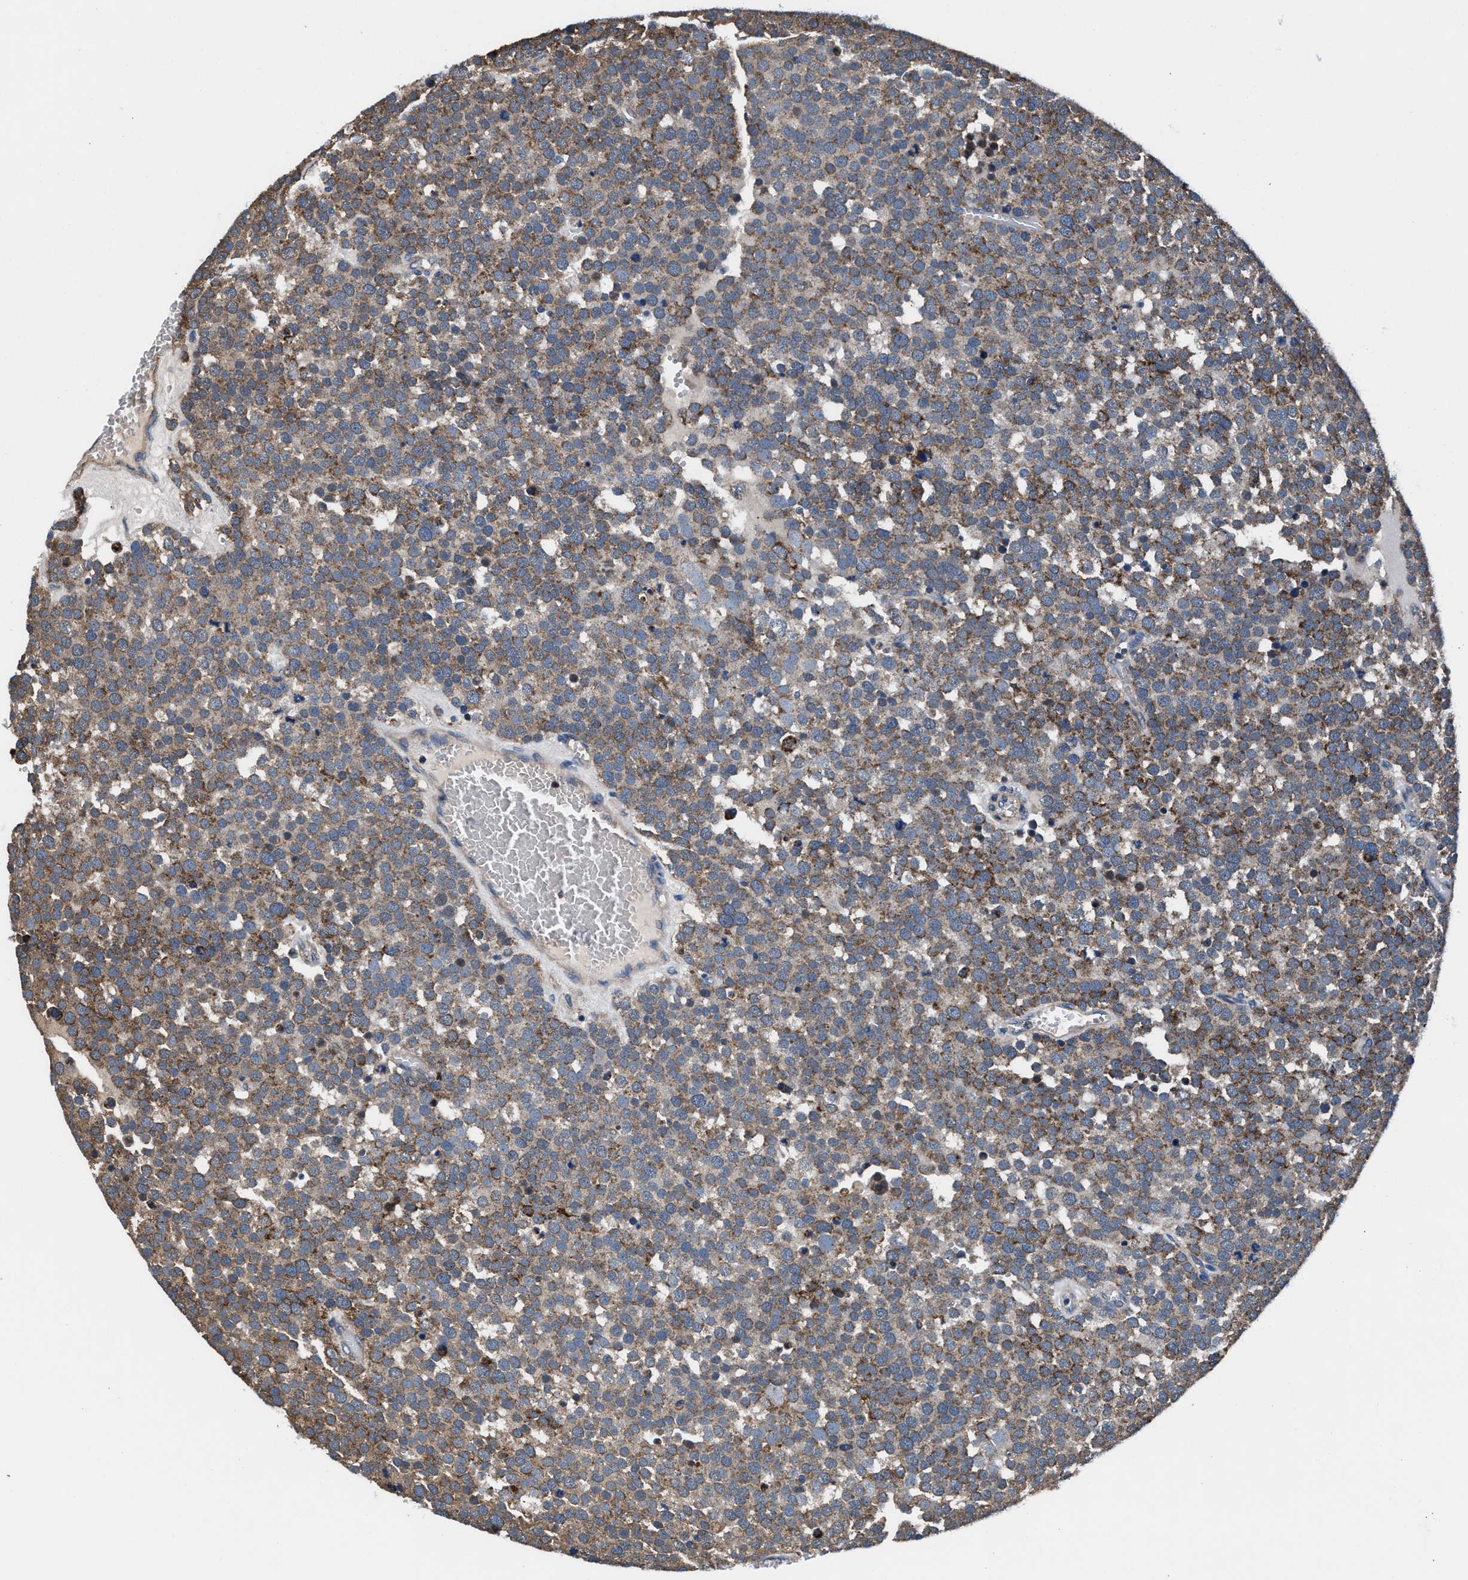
{"staining": {"intensity": "moderate", "quantity": ">75%", "location": "cytoplasmic/membranous"}, "tissue": "testis cancer", "cell_type": "Tumor cells", "image_type": "cancer", "snomed": [{"axis": "morphology", "description": "Normal tissue, NOS"}, {"axis": "morphology", "description": "Seminoma, NOS"}, {"axis": "topography", "description": "Testis"}], "caption": "Moderate cytoplasmic/membranous positivity is seen in about >75% of tumor cells in seminoma (testis).", "gene": "NKTR", "patient": {"sex": "male", "age": 71}}